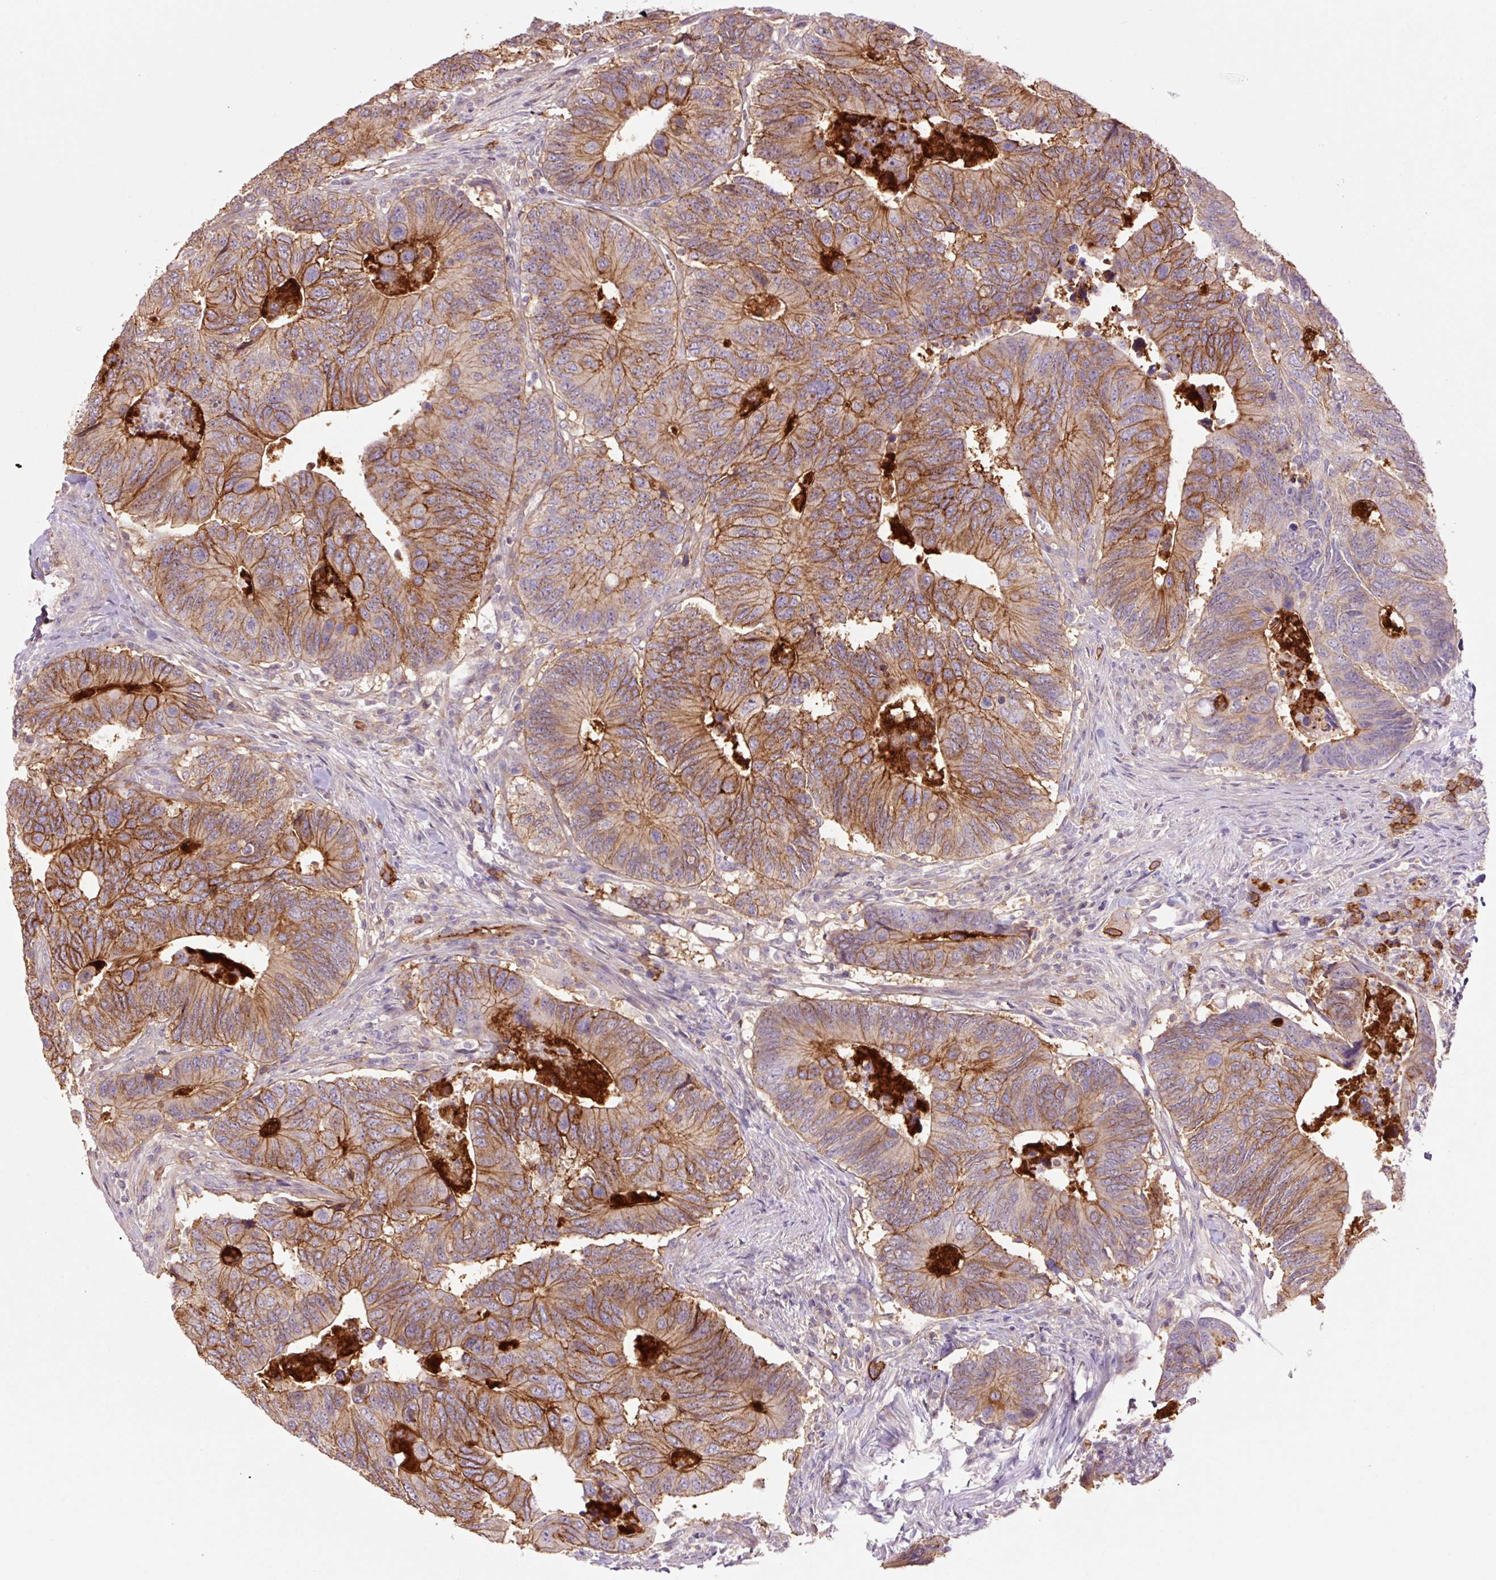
{"staining": {"intensity": "moderate", "quantity": ">75%", "location": "cytoplasmic/membranous"}, "tissue": "colorectal cancer", "cell_type": "Tumor cells", "image_type": "cancer", "snomed": [{"axis": "morphology", "description": "Adenocarcinoma, NOS"}, {"axis": "topography", "description": "Colon"}], "caption": "A brown stain shows moderate cytoplasmic/membranous staining of a protein in human adenocarcinoma (colorectal) tumor cells.", "gene": "SLC1A4", "patient": {"sex": "male", "age": 87}}